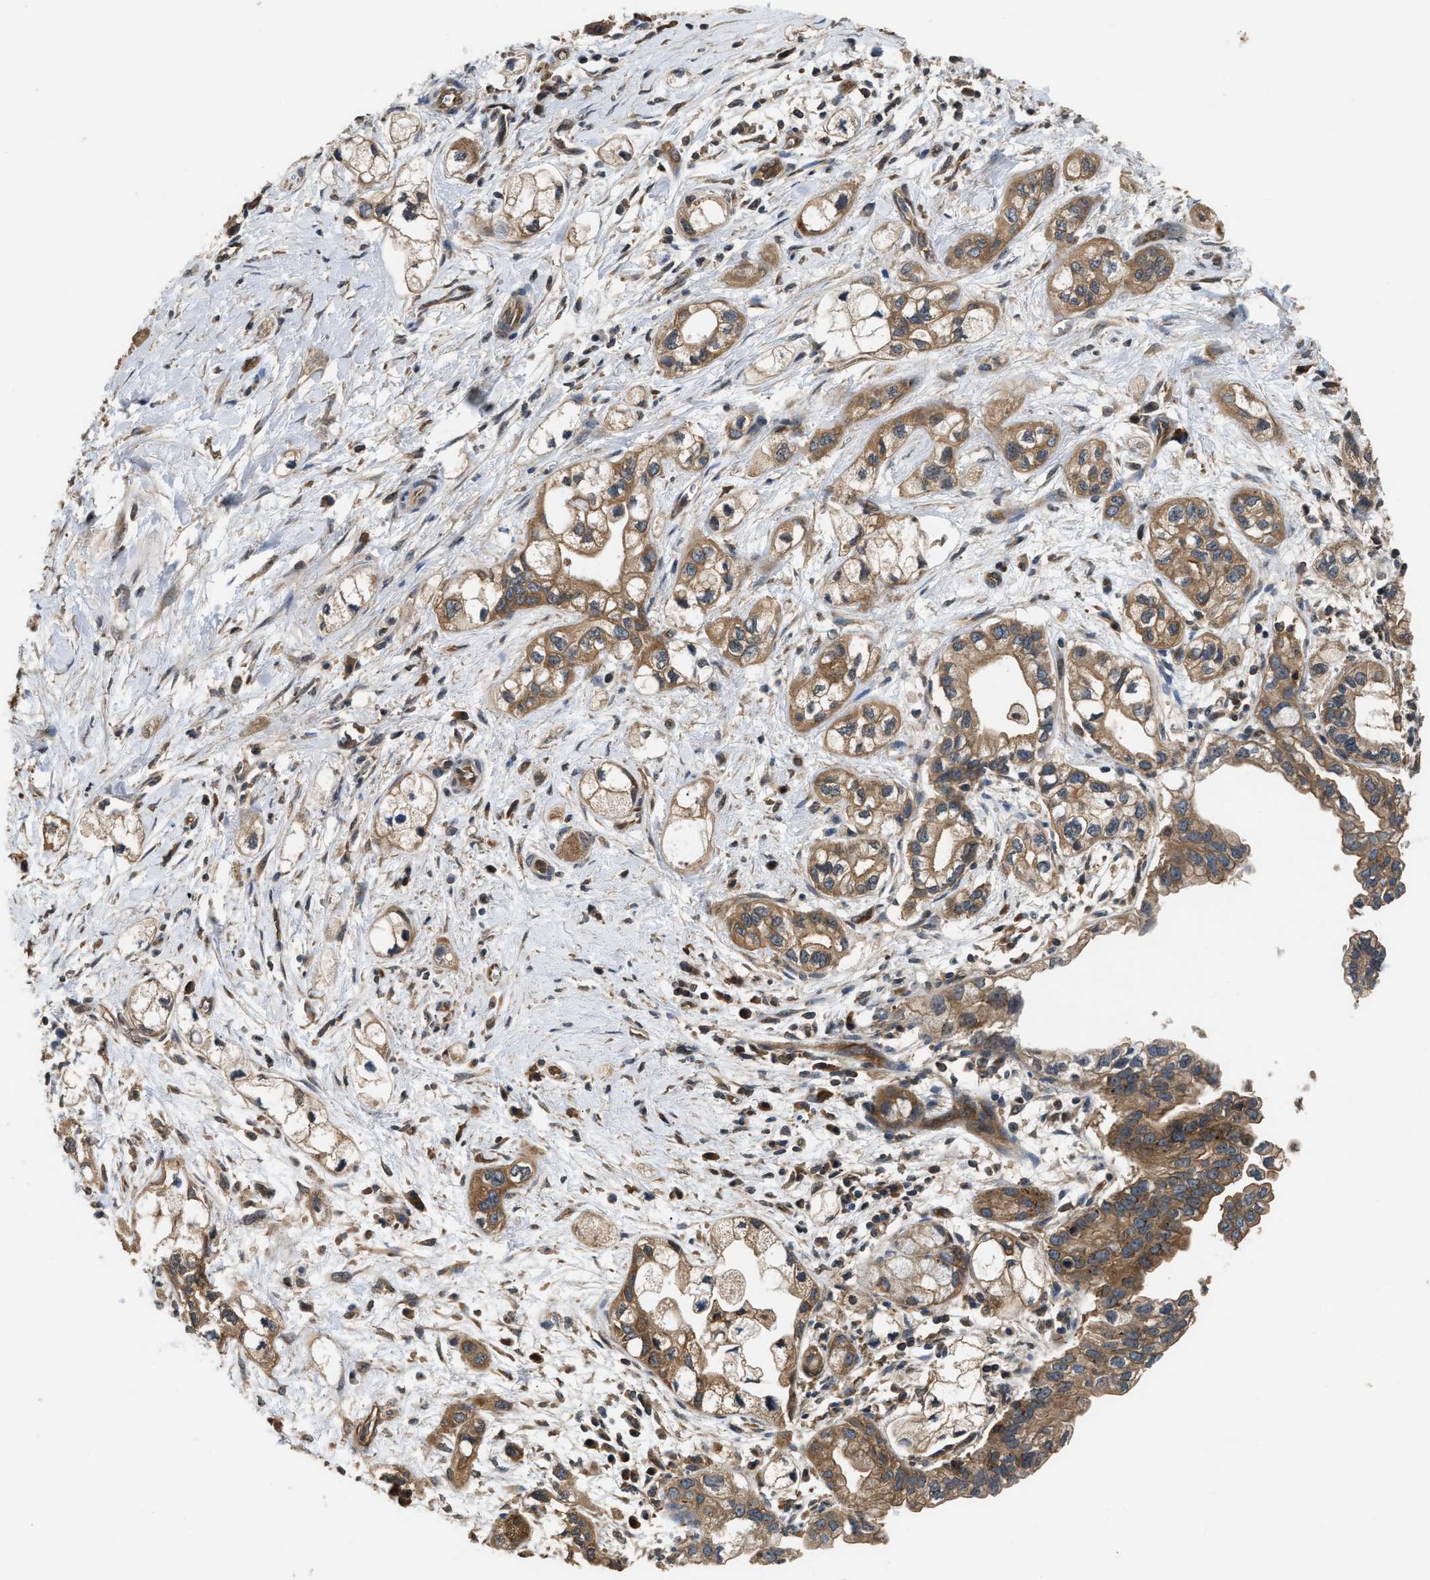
{"staining": {"intensity": "moderate", "quantity": ">75%", "location": "cytoplasmic/membranous"}, "tissue": "pancreatic cancer", "cell_type": "Tumor cells", "image_type": "cancer", "snomed": [{"axis": "morphology", "description": "Adenocarcinoma, NOS"}, {"axis": "topography", "description": "Pancreas"}], "caption": "The immunohistochemical stain highlights moderate cytoplasmic/membranous staining in tumor cells of pancreatic adenocarcinoma tissue.", "gene": "DNAJC2", "patient": {"sex": "male", "age": 74}}